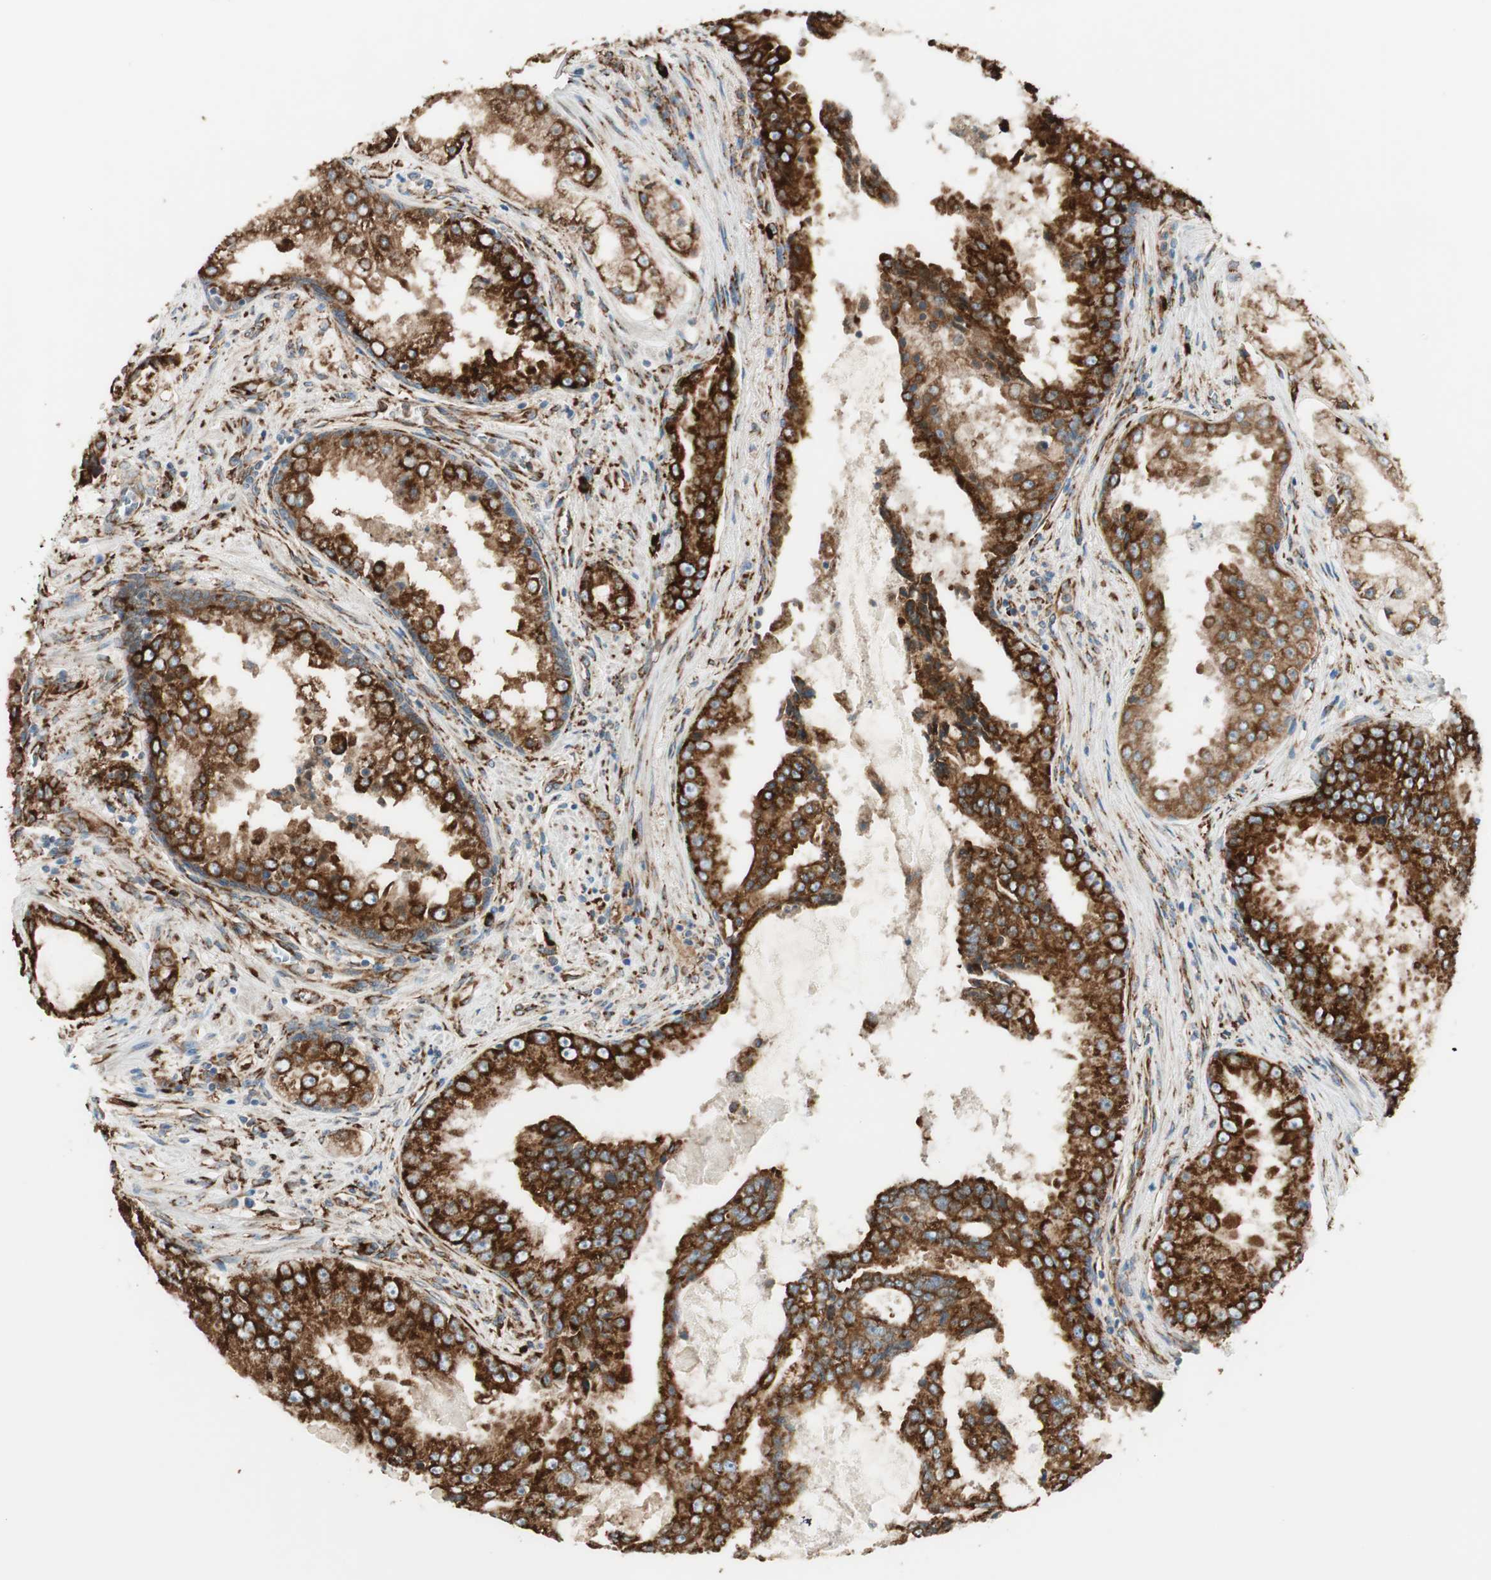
{"staining": {"intensity": "strong", "quantity": ">75%", "location": "cytoplasmic/membranous"}, "tissue": "prostate cancer", "cell_type": "Tumor cells", "image_type": "cancer", "snomed": [{"axis": "morphology", "description": "Adenocarcinoma, High grade"}, {"axis": "topography", "description": "Prostate"}], "caption": "Prostate cancer stained with a brown dye reveals strong cytoplasmic/membranous positive positivity in approximately >75% of tumor cells.", "gene": "RRBP1", "patient": {"sex": "male", "age": 73}}